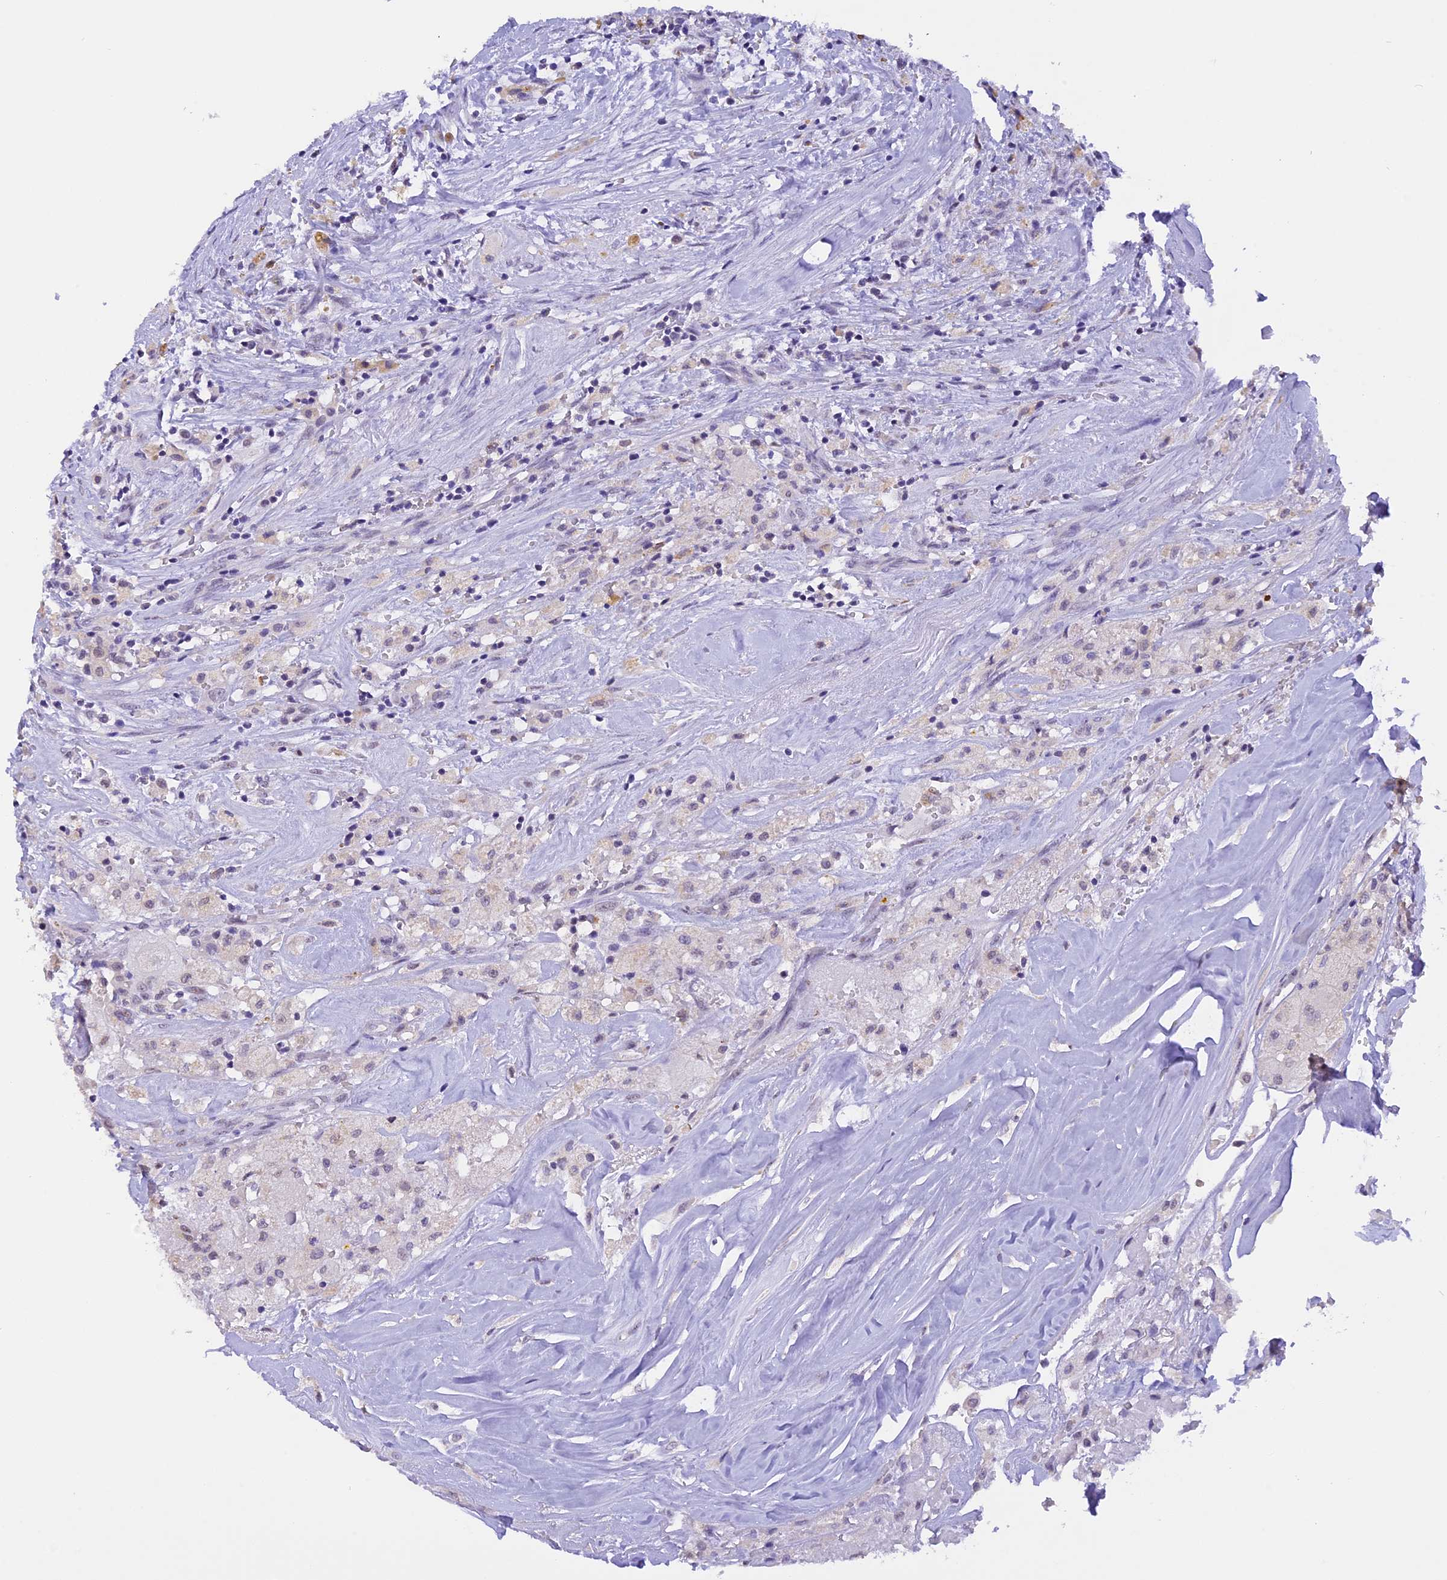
{"staining": {"intensity": "negative", "quantity": "none", "location": "none"}, "tissue": "thyroid cancer", "cell_type": "Tumor cells", "image_type": "cancer", "snomed": [{"axis": "morphology", "description": "Papillary adenocarcinoma, NOS"}, {"axis": "topography", "description": "Thyroid gland"}], "caption": "Immunohistochemistry of human papillary adenocarcinoma (thyroid) shows no positivity in tumor cells.", "gene": "AHSP", "patient": {"sex": "female", "age": 59}}